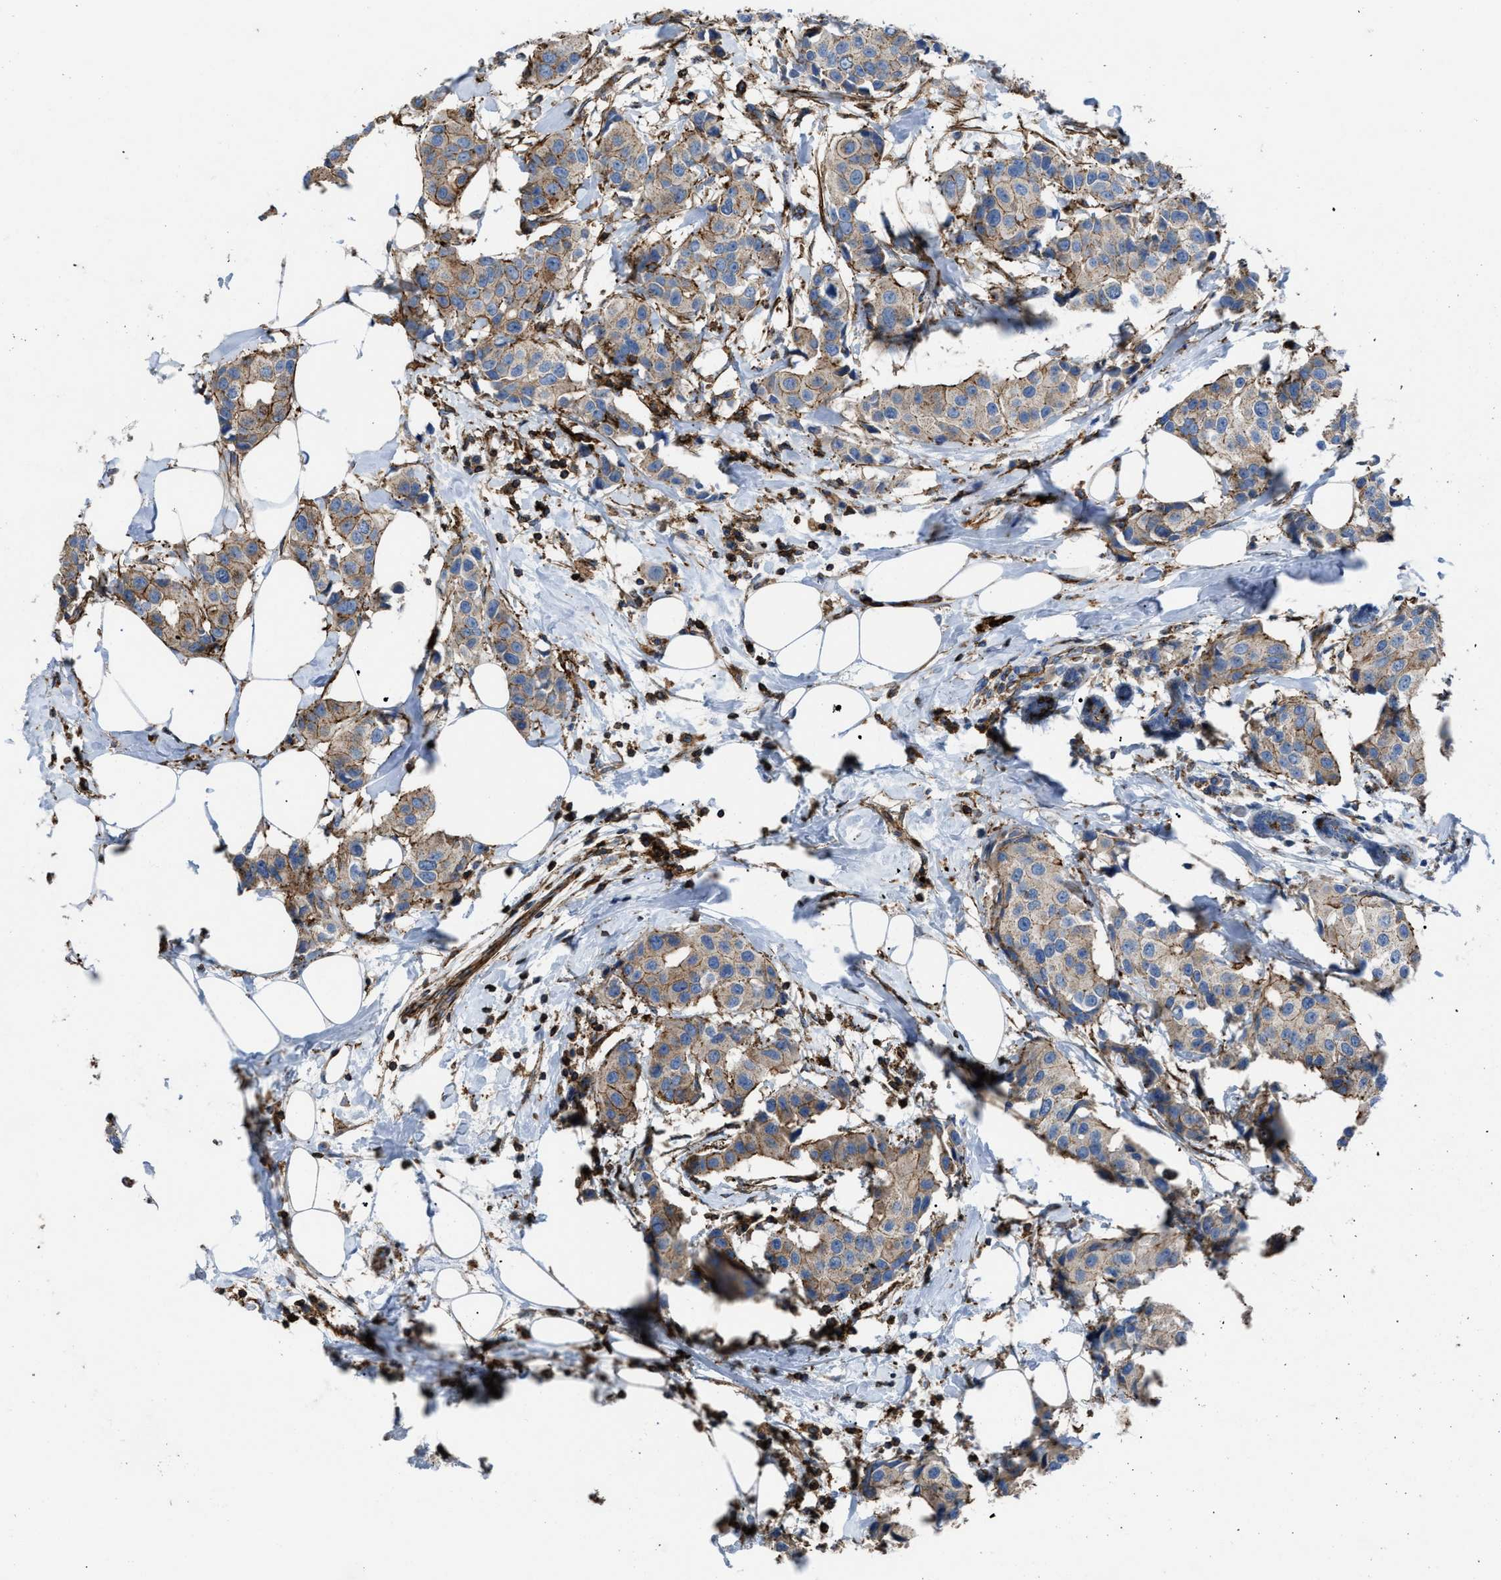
{"staining": {"intensity": "weak", "quantity": "25%-75%", "location": "cytoplasmic/membranous"}, "tissue": "breast cancer", "cell_type": "Tumor cells", "image_type": "cancer", "snomed": [{"axis": "morphology", "description": "Normal tissue, NOS"}, {"axis": "morphology", "description": "Duct carcinoma"}, {"axis": "topography", "description": "Breast"}], "caption": "The micrograph demonstrates immunohistochemical staining of breast cancer (invasive ductal carcinoma). There is weak cytoplasmic/membranous expression is present in about 25%-75% of tumor cells. (IHC, brightfield microscopy, high magnification).", "gene": "AGPAT2", "patient": {"sex": "female", "age": 39}}